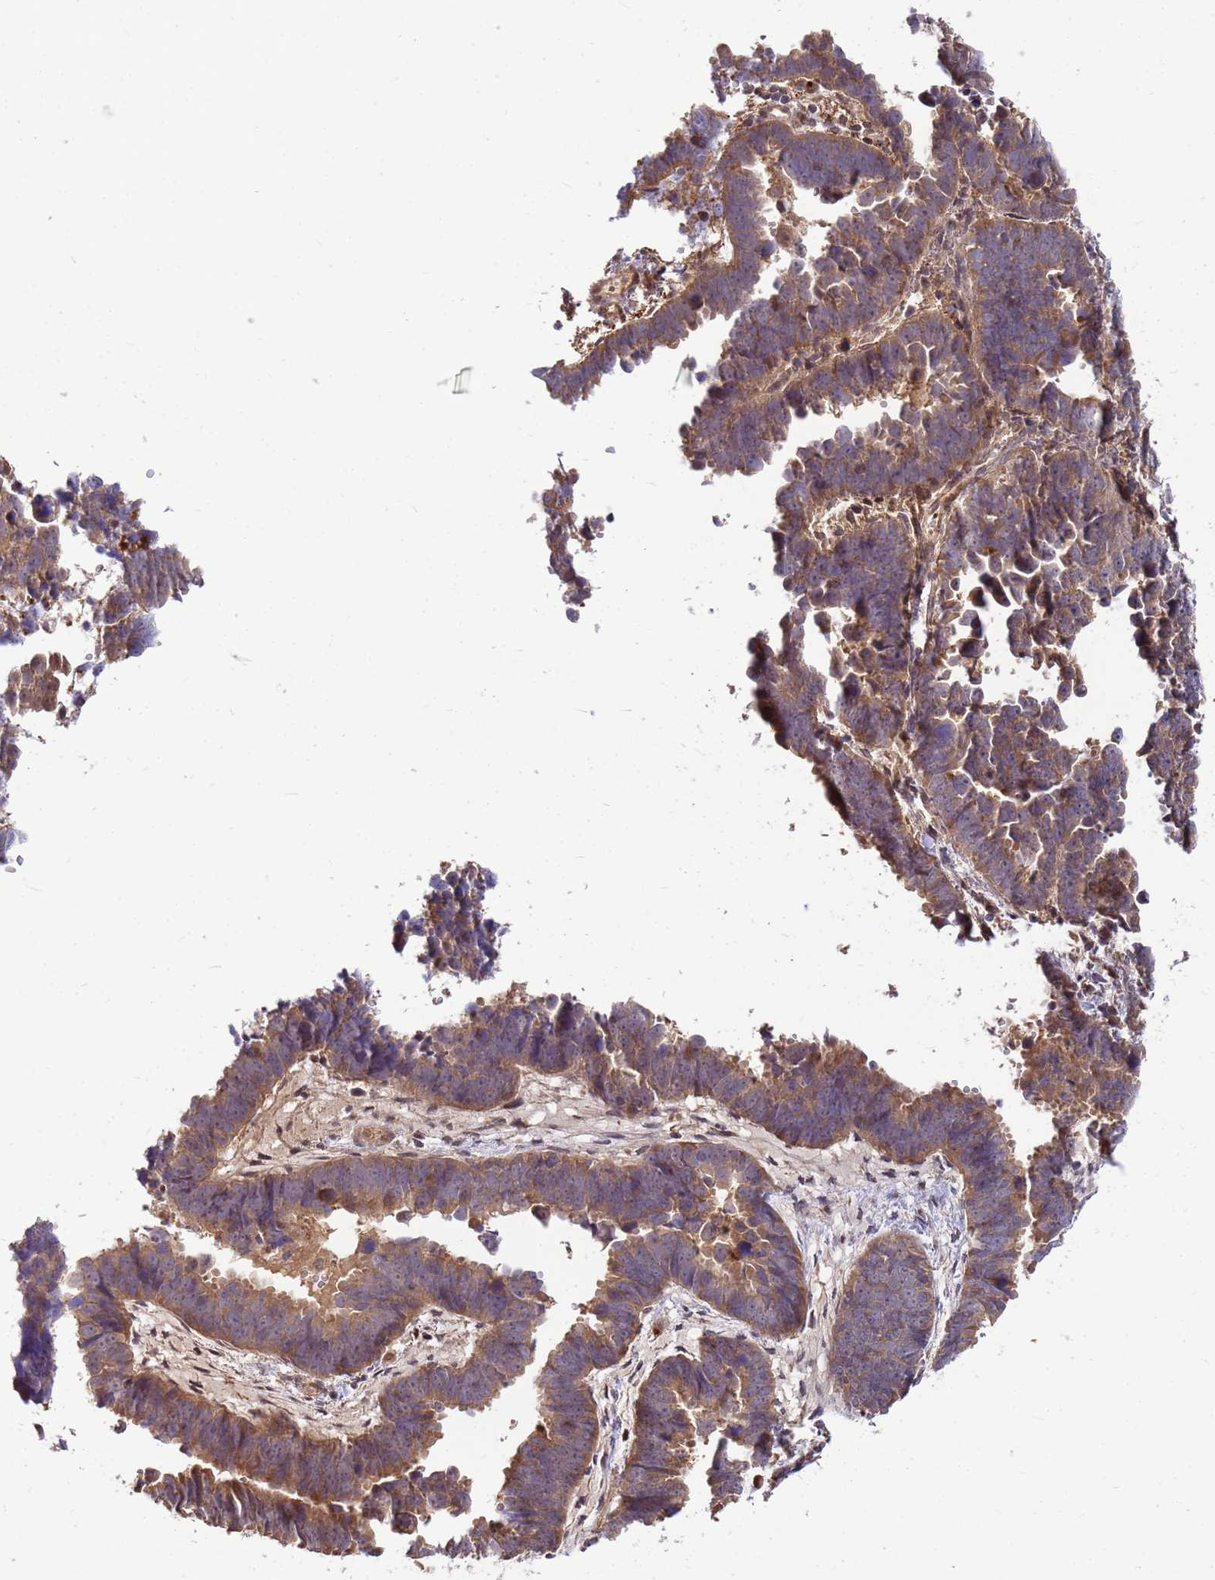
{"staining": {"intensity": "moderate", "quantity": ">75%", "location": "cytoplasmic/membranous"}, "tissue": "endometrial cancer", "cell_type": "Tumor cells", "image_type": "cancer", "snomed": [{"axis": "morphology", "description": "Adenocarcinoma, NOS"}, {"axis": "topography", "description": "Endometrium"}], "caption": "Protein analysis of endometrial cancer (adenocarcinoma) tissue exhibits moderate cytoplasmic/membranous positivity in approximately >75% of tumor cells.", "gene": "DUS4L", "patient": {"sex": "female", "age": 75}}